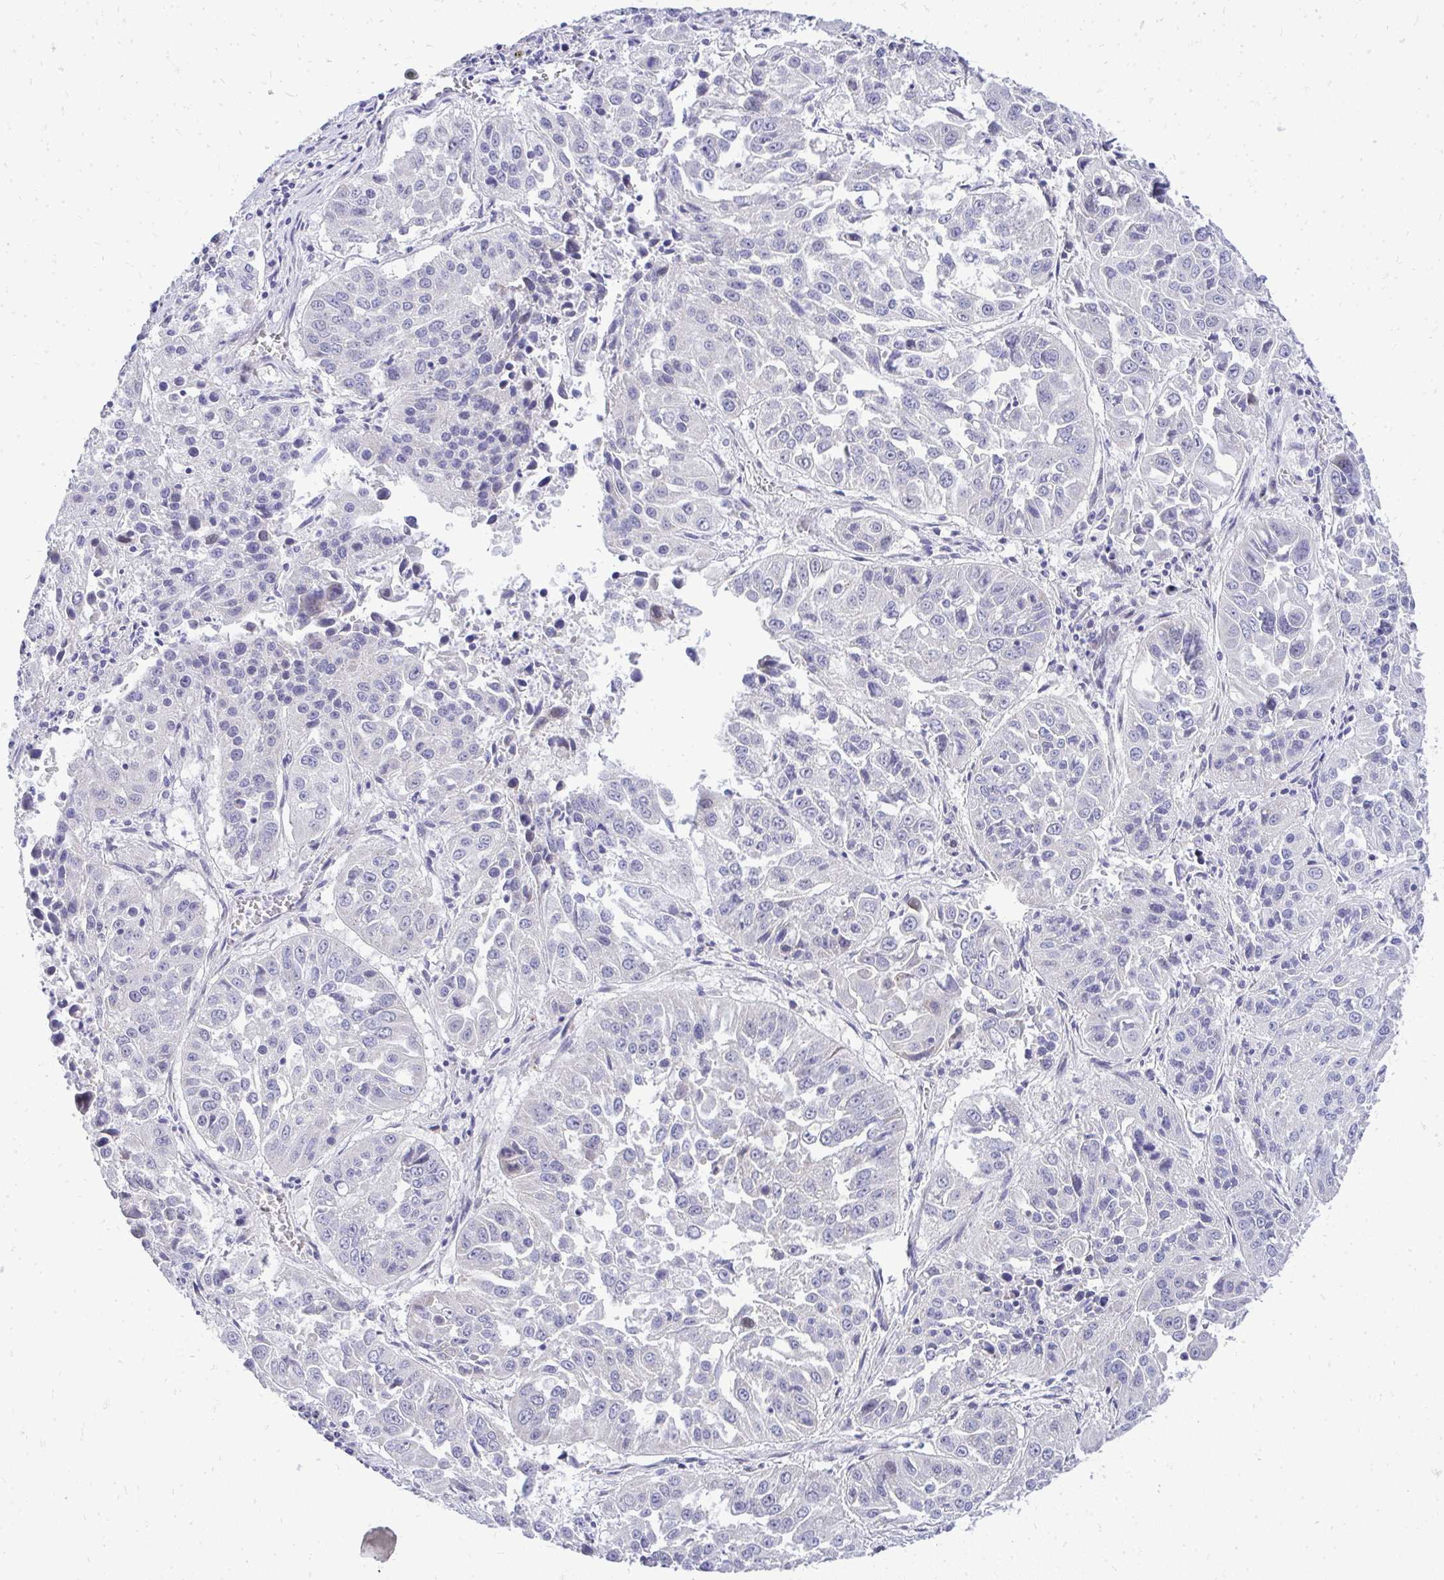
{"staining": {"intensity": "negative", "quantity": "none", "location": "none"}, "tissue": "lung cancer", "cell_type": "Tumor cells", "image_type": "cancer", "snomed": [{"axis": "morphology", "description": "Squamous cell carcinoma, NOS"}, {"axis": "topography", "description": "Lung"}], "caption": "Human lung cancer (squamous cell carcinoma) stained for a protein using immunohistochemistry (IHC) reveals no expression in tumor cells.", "gene": "OR8D1", "patient": {"sex": "female", "age": 61}}